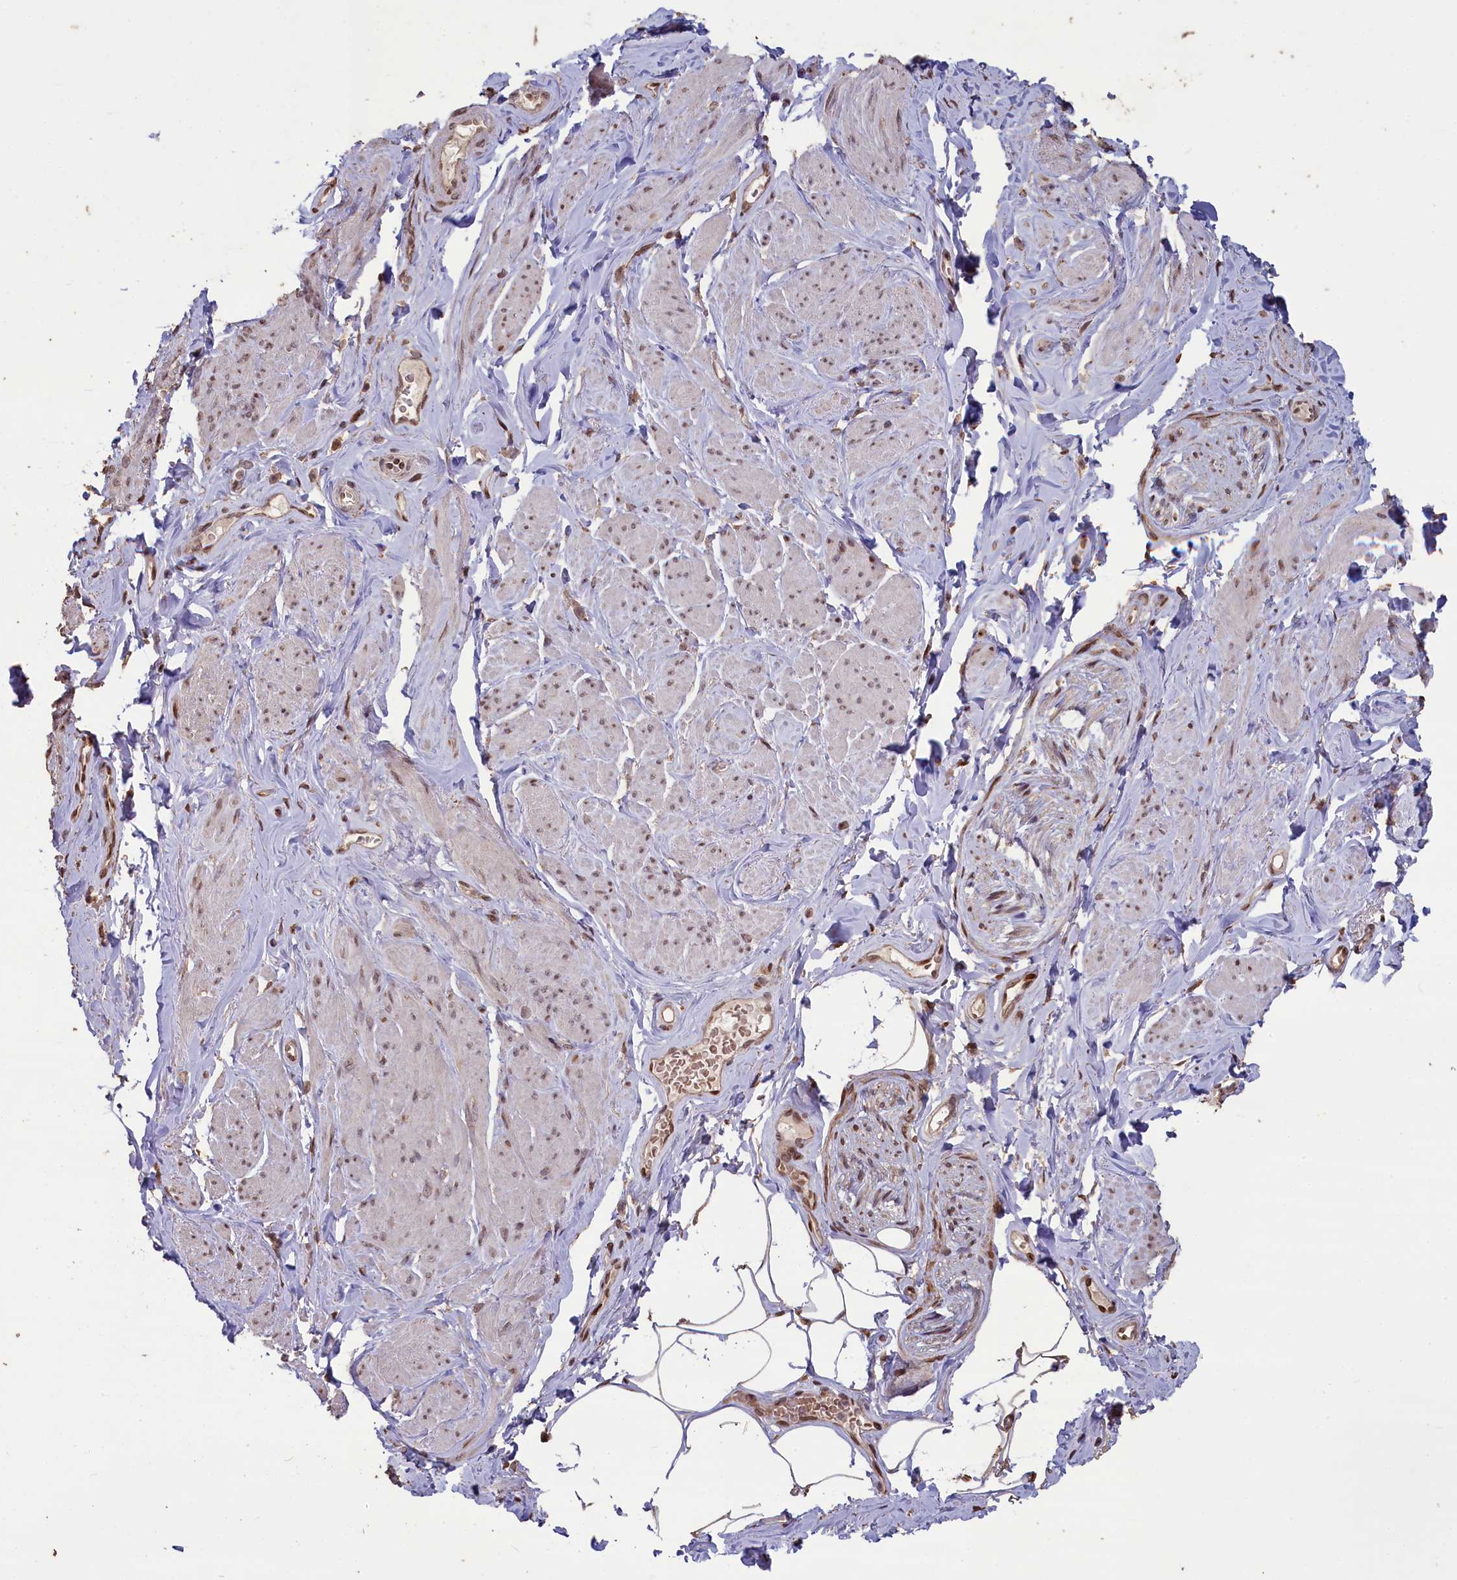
{"staining": {"intensity": "moderate", "quantity": "25%-75%", "location": "nuclear"}, "tissue": "smooth muscle", "cell_type": "Smooth muscle cells", "image_type": "normal", "snomed": [{"axis": "morphology", "description": "Normal tissue, NOS"}, {"axis": "topography", "description": "Smooth muscle"}, {"axis": "topography", "description": "Peripheral nerve tissue"}], "caption": "This is an image of immunohistochemistry (IHC) staining of unremarkable smooth muscle, which shows moderate expression in the nuclear of smooth muscle cells.", "gene": "SLC38A7", "patient": {"sex": "male", "age": 69}}